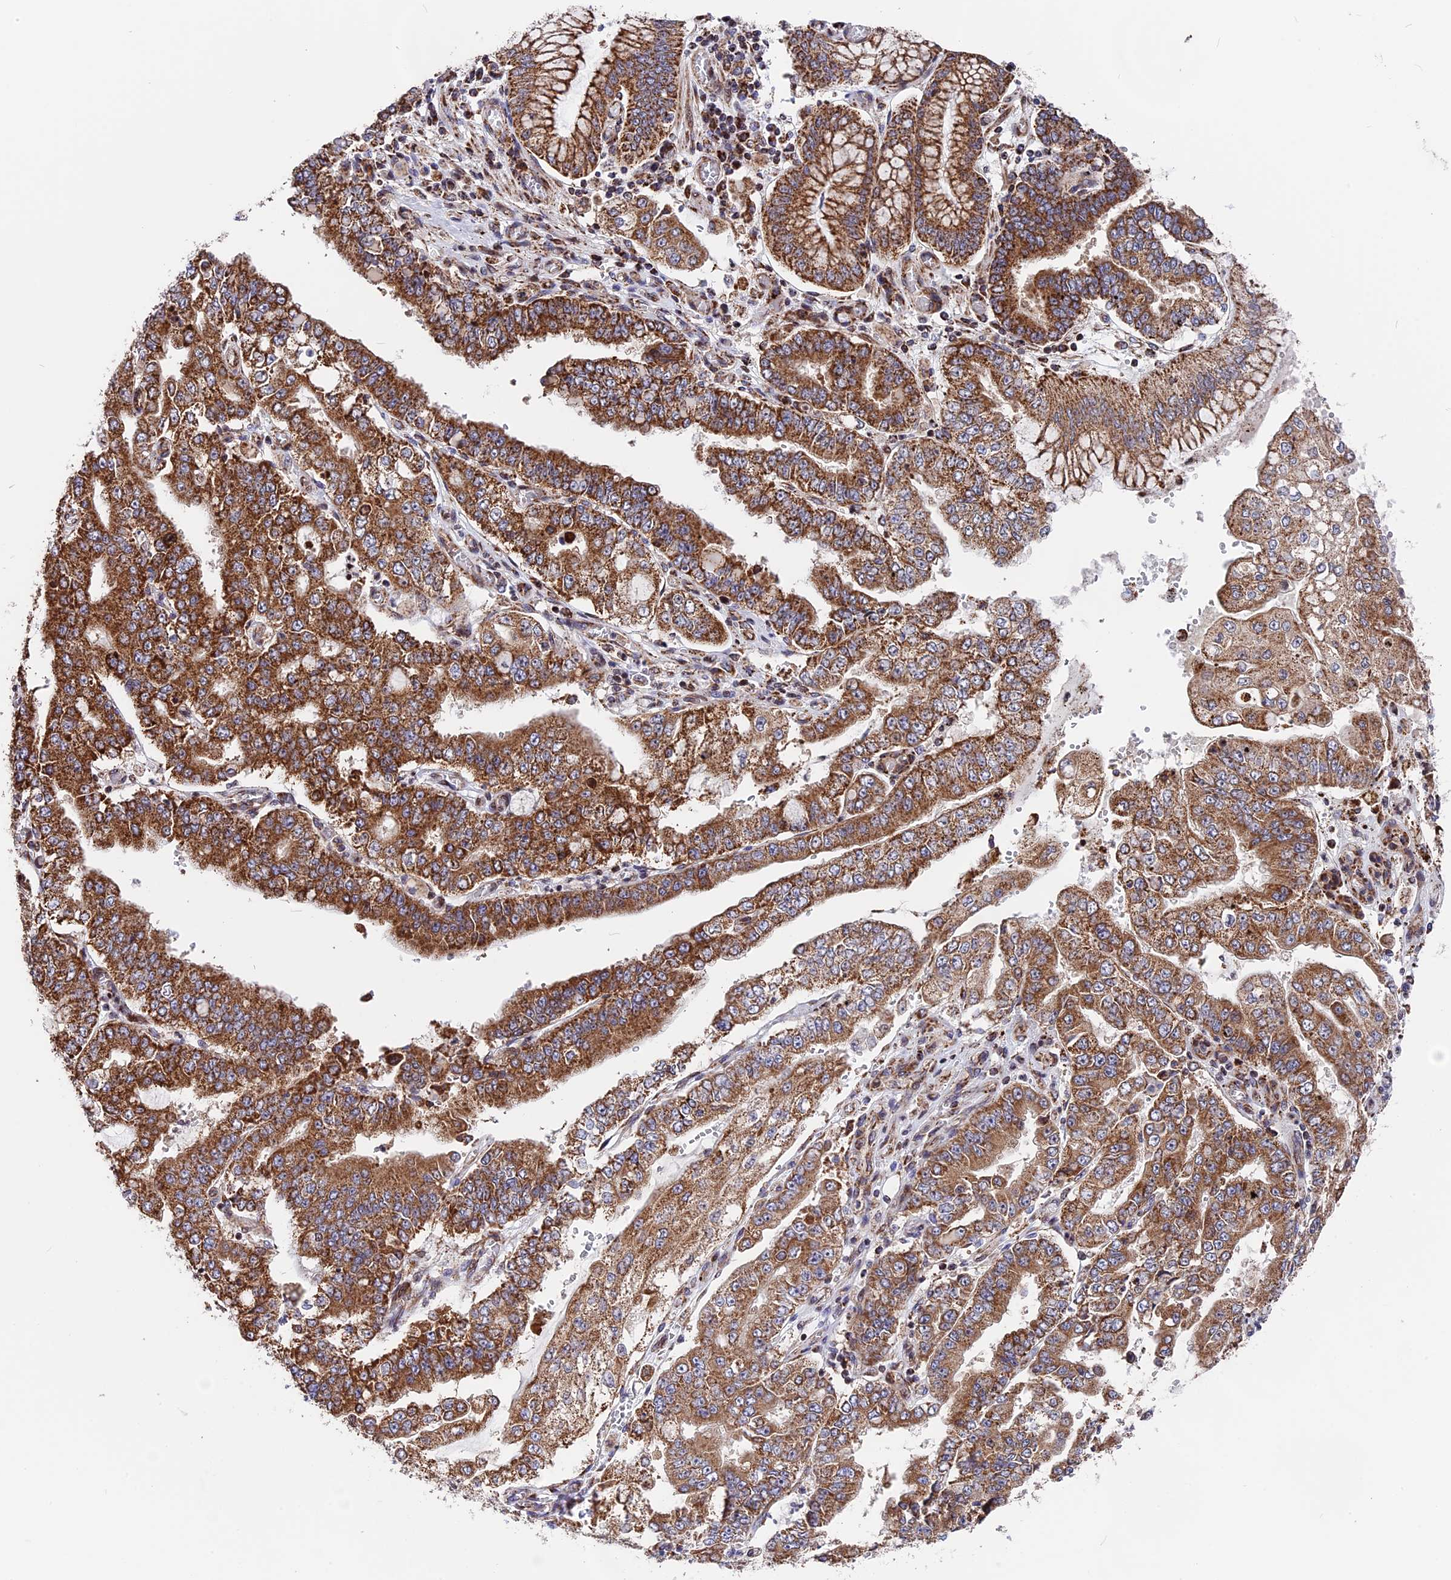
{"staining": {"intensity": "strong", "quantity": ">75%", "location": "cytoplasmic/membranous"}, "tissue": "stomach cancer", "cell_type": "Tumor cells", "image_type": "cancer", "snomed": [{"axis": "morphology", "description": "Adenocarcinoma, NOS"}, {"axis": "topography", "description": "Stomach"}], "caption": "Tumor cells display strong cytoplasmic/membranous expression in about >75% of cells in stomach adenocarcinoma.", "gene": "FAM174C", "patient": {"sex": "male", "age": 76}}